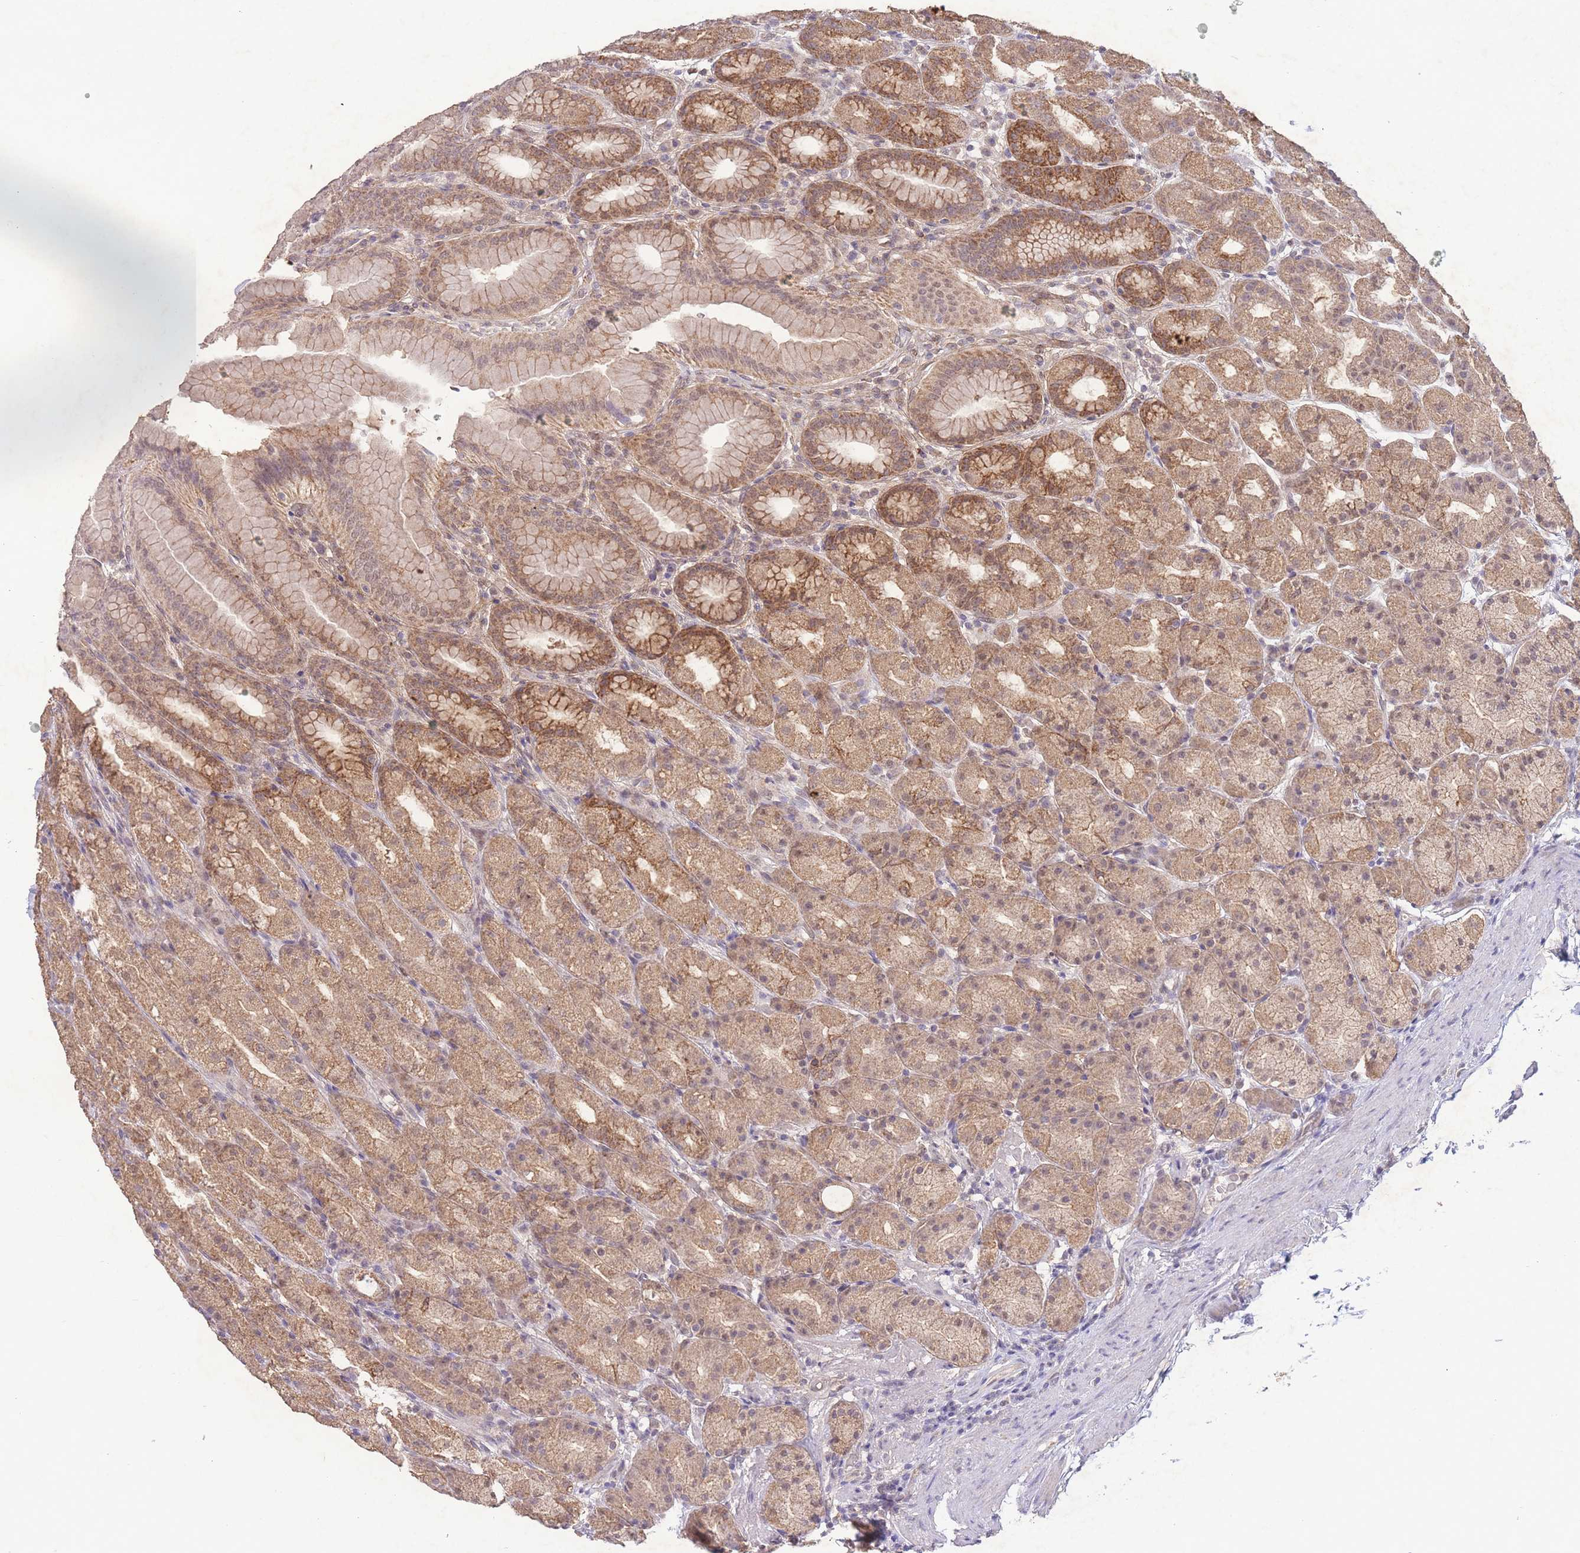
{"staining": {"intensity": "moderate", "quantity": ">75%", "location": "cytoplasmic/membranous,nuclear"}, "tissue": "stomach", "cell_type": "Glandular cells", "image_type": "normal", "snomed": [{"axis": "morphology", "description": "Normal tissue, NOS"}, {"axis": "topography", "description": "Stomach, upper"}, {"axis": "topography", "description": "Stomach"}], "caption": "An image of stomach stained for a protein shows moderate cytoplasmic/membranous,nuclear brown staining in glandular cells.", "gene": "RNF144B", "patient": {"sex": "male", "age": 68}}